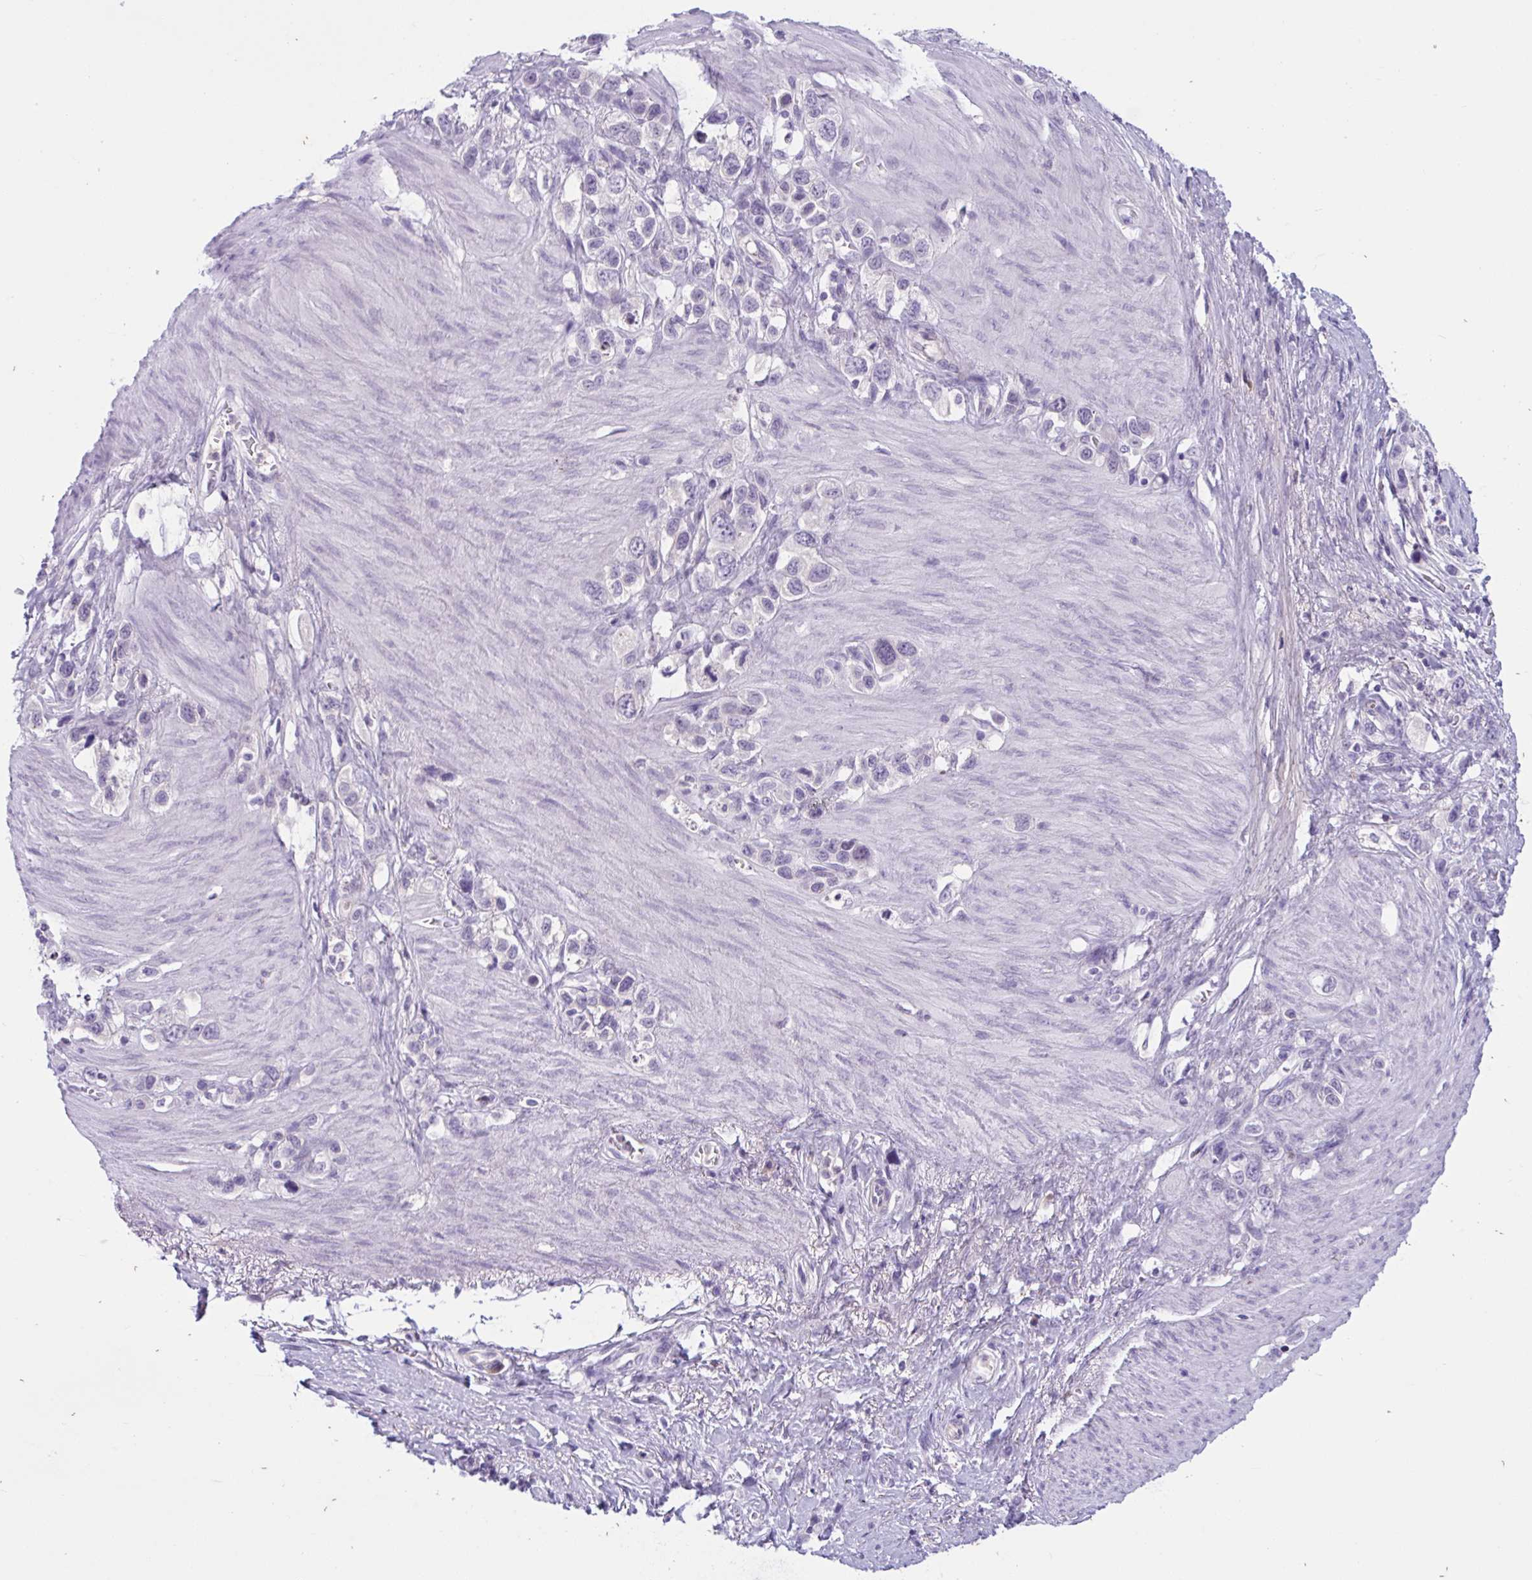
{"staining": {"intensity": "negative", "quantity": "none", "location": "none"}, "tissue": "stomach cancer", "cell_type": "Tumor cells", "image_type": "cancer", "snomed": [{"axis": "morphology", "description": "Adenocarcinoma, NOS"}, {"axis": "topography", "description": "Stomach"}], "caption": "DAB immunohistochemical staining of stomach cancer displays no significant expression in tumor cells.", "gene": "WNT9B", "patient": {"sex": "female", "age": 65}}